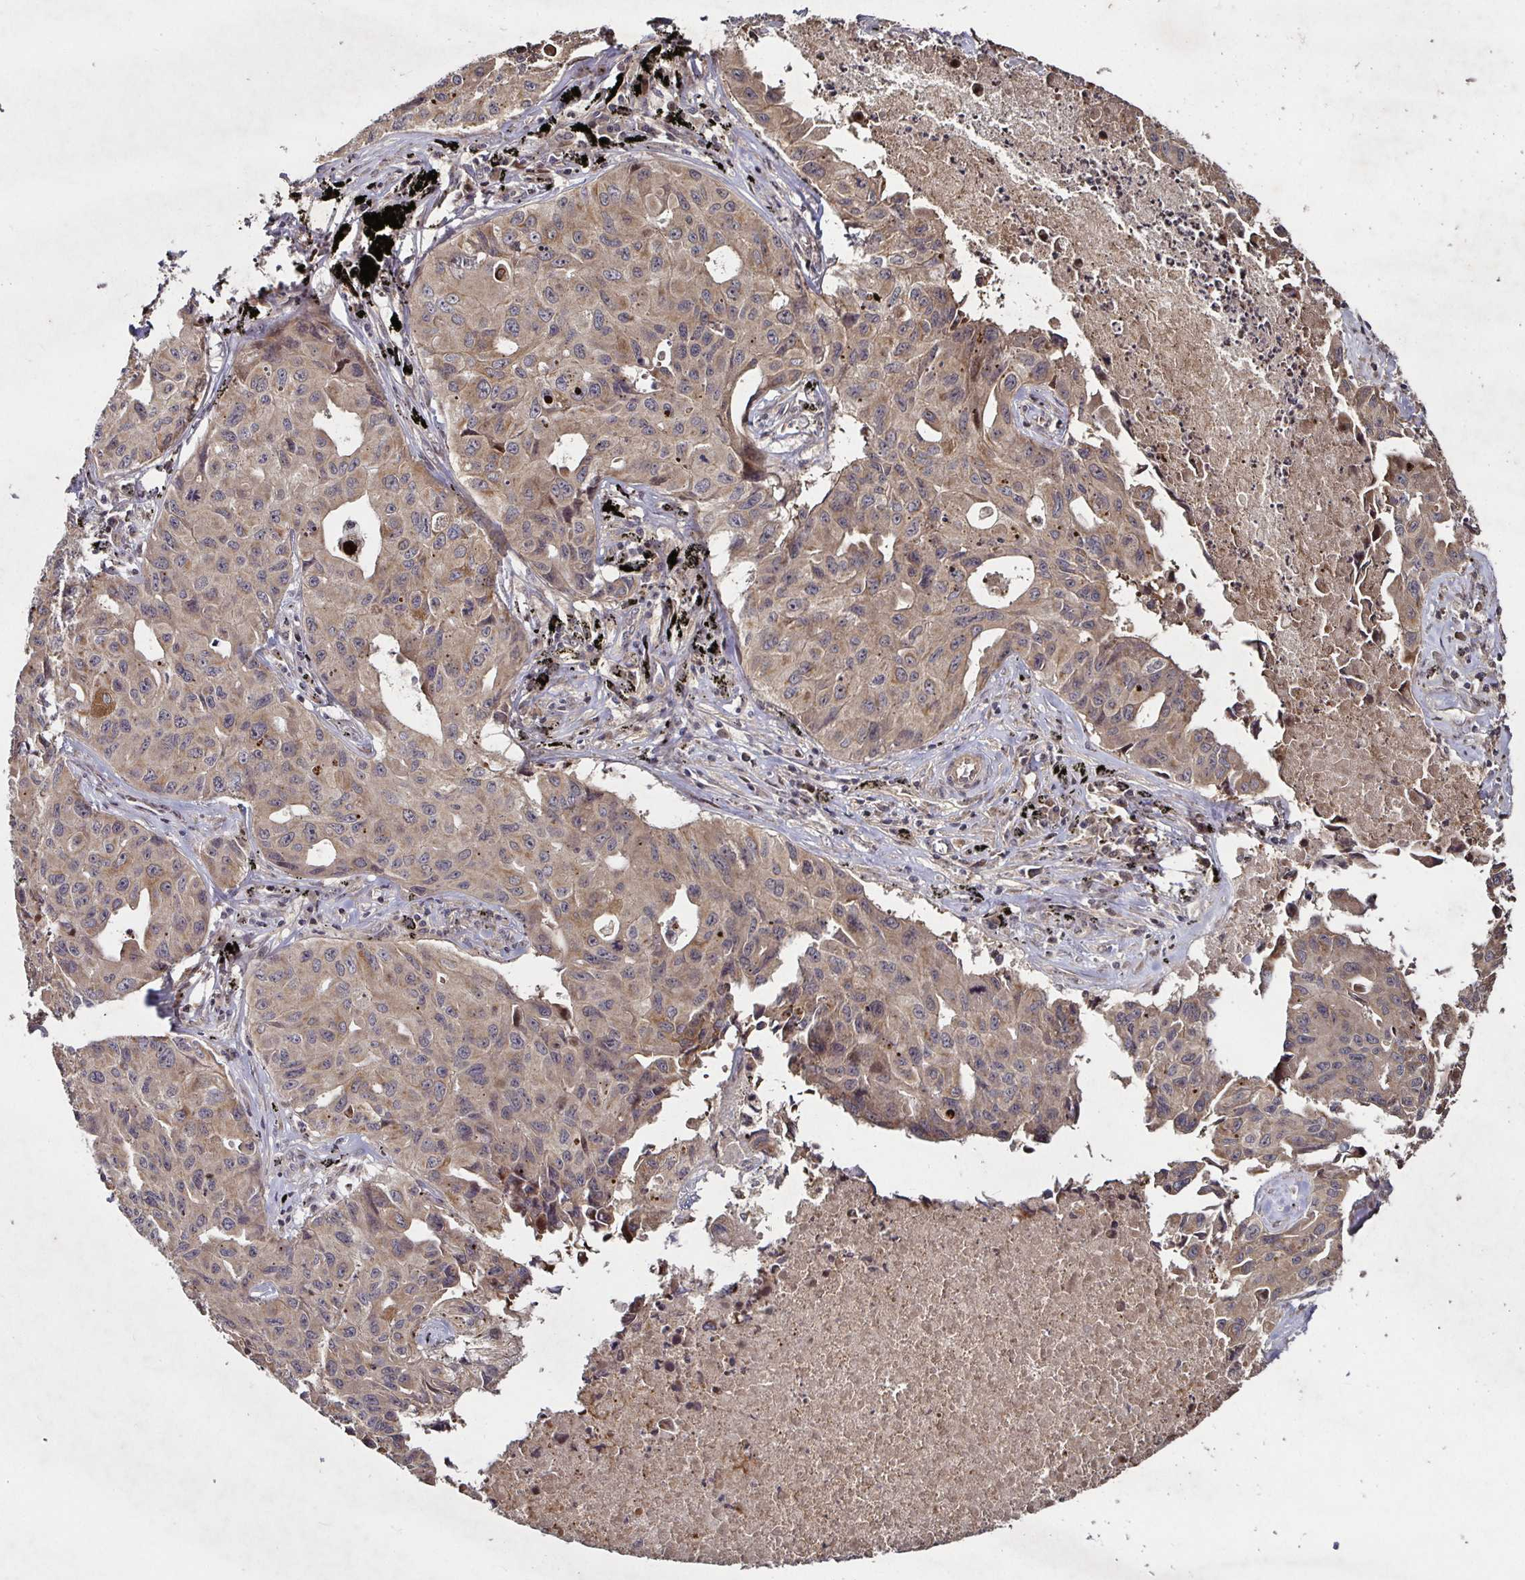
{"staining": {"intensity": "weak", "quantity": ">75%", "location": "cytoplasmic/membranous"}, "tissue": "lung cancer", "cell_type": "Tumor cells", "image_type": "cancer", "snomed": [{"axis": "morphology", "description": "Adenocarcinoma, NOS"}, {"axis": "topography", "description": "Lymph node"}, {"axis": "topography", "description": "Lung"}], "caption": "This is a histology image of immunohistochemistry (IHC) staining of adenocarcinoma (lung), which shows weak staining in the cytoplasmic/membranous of tumor cells.", "gene": "SMYD3", "patient": {"sex": "male", "age": 64}}